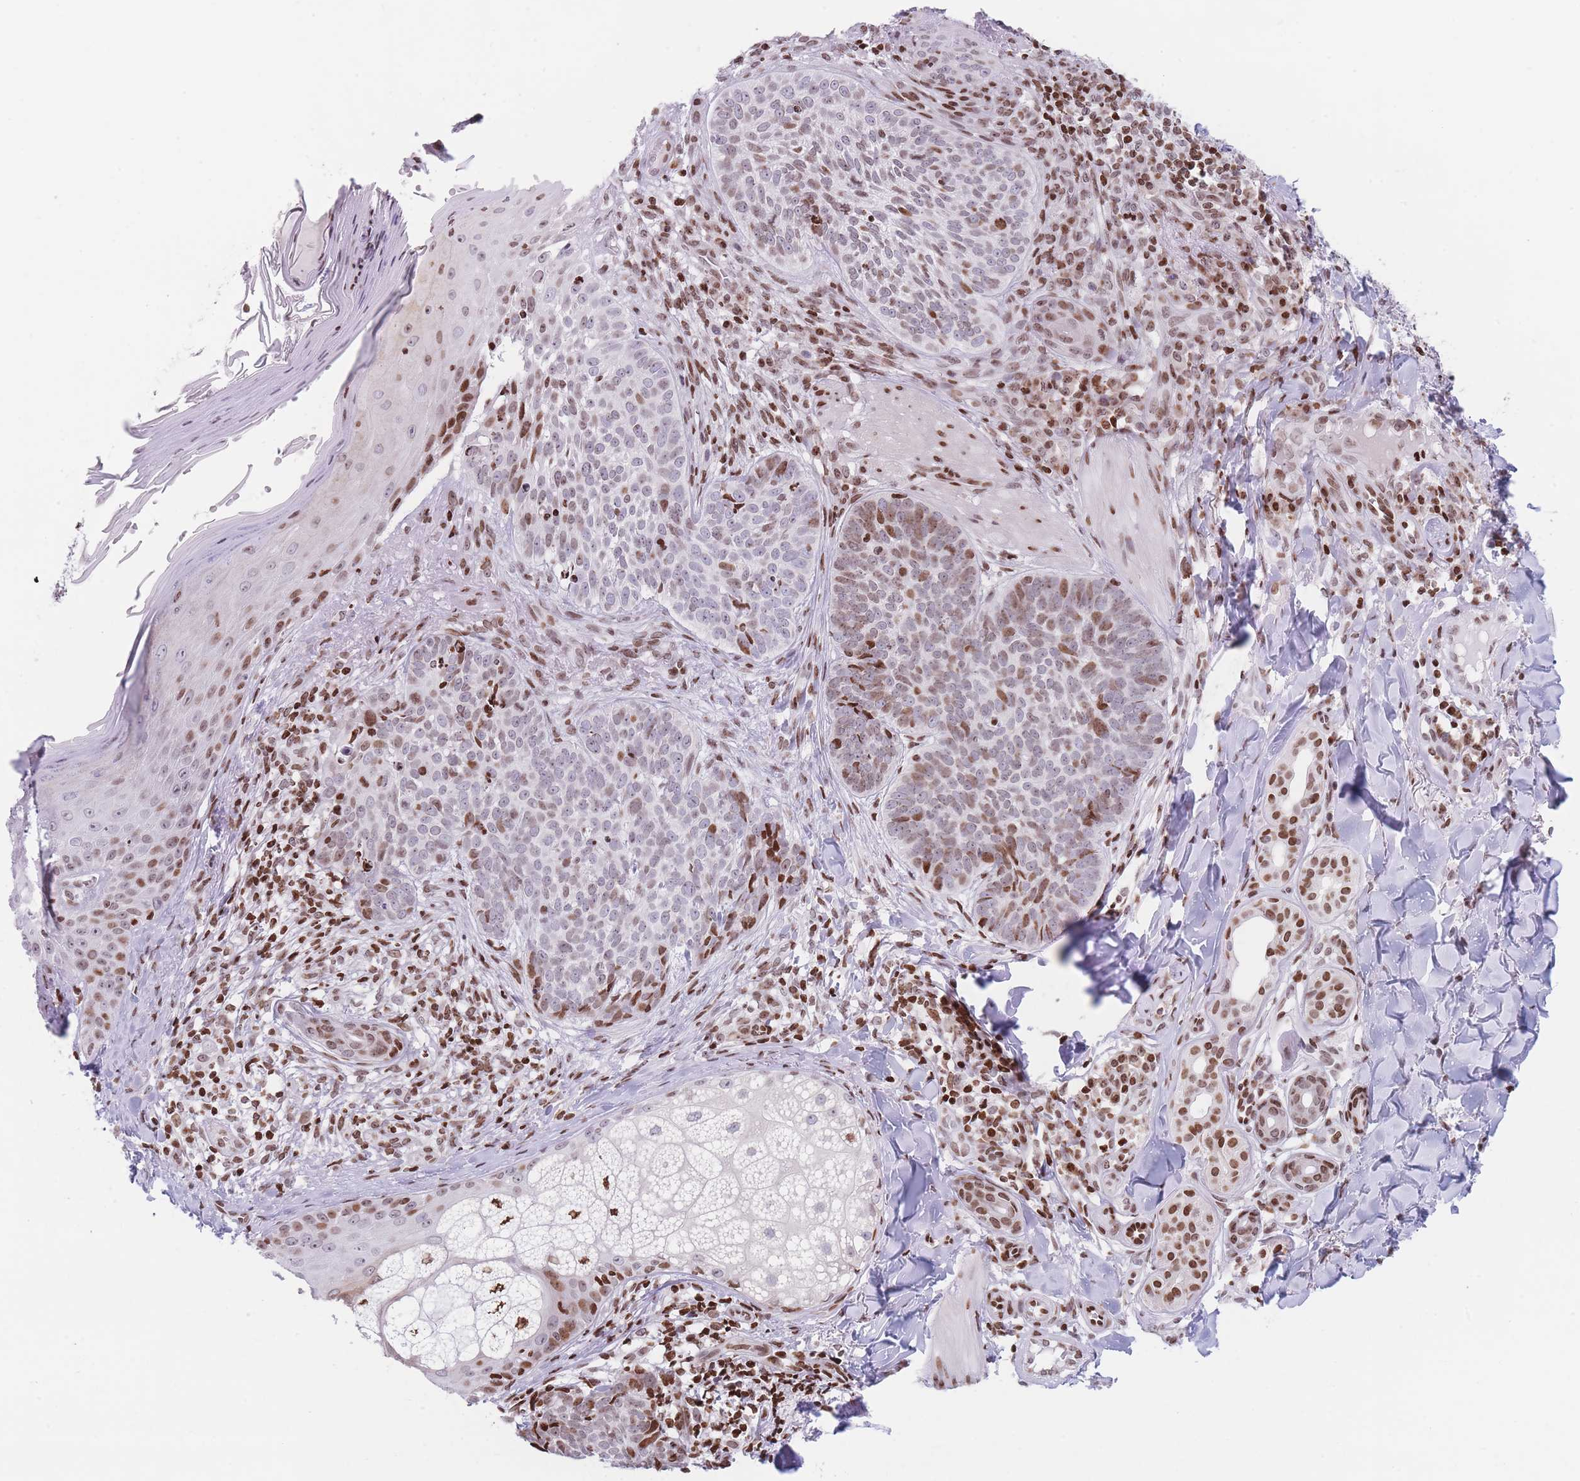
{"staining": {"intensity": "moderate", "quantity": "25%-75%", "location": "nuclear"}, "tissue": "skin cancer", "cell_type": "Tumor cells", "image_type": "cancer", "snomed": [{"axis": "morphology", "description": "Basal cell carcinoma"}, {"axis": "topography", "description": "Skin"}], "caption": "The immunohistochemical stain labels moderate nuclear expression in tumor cells of basal cell carcinoma (skin) tissue.", "gene": "AK9", "patient": {"sex": "female", "age": 61}}